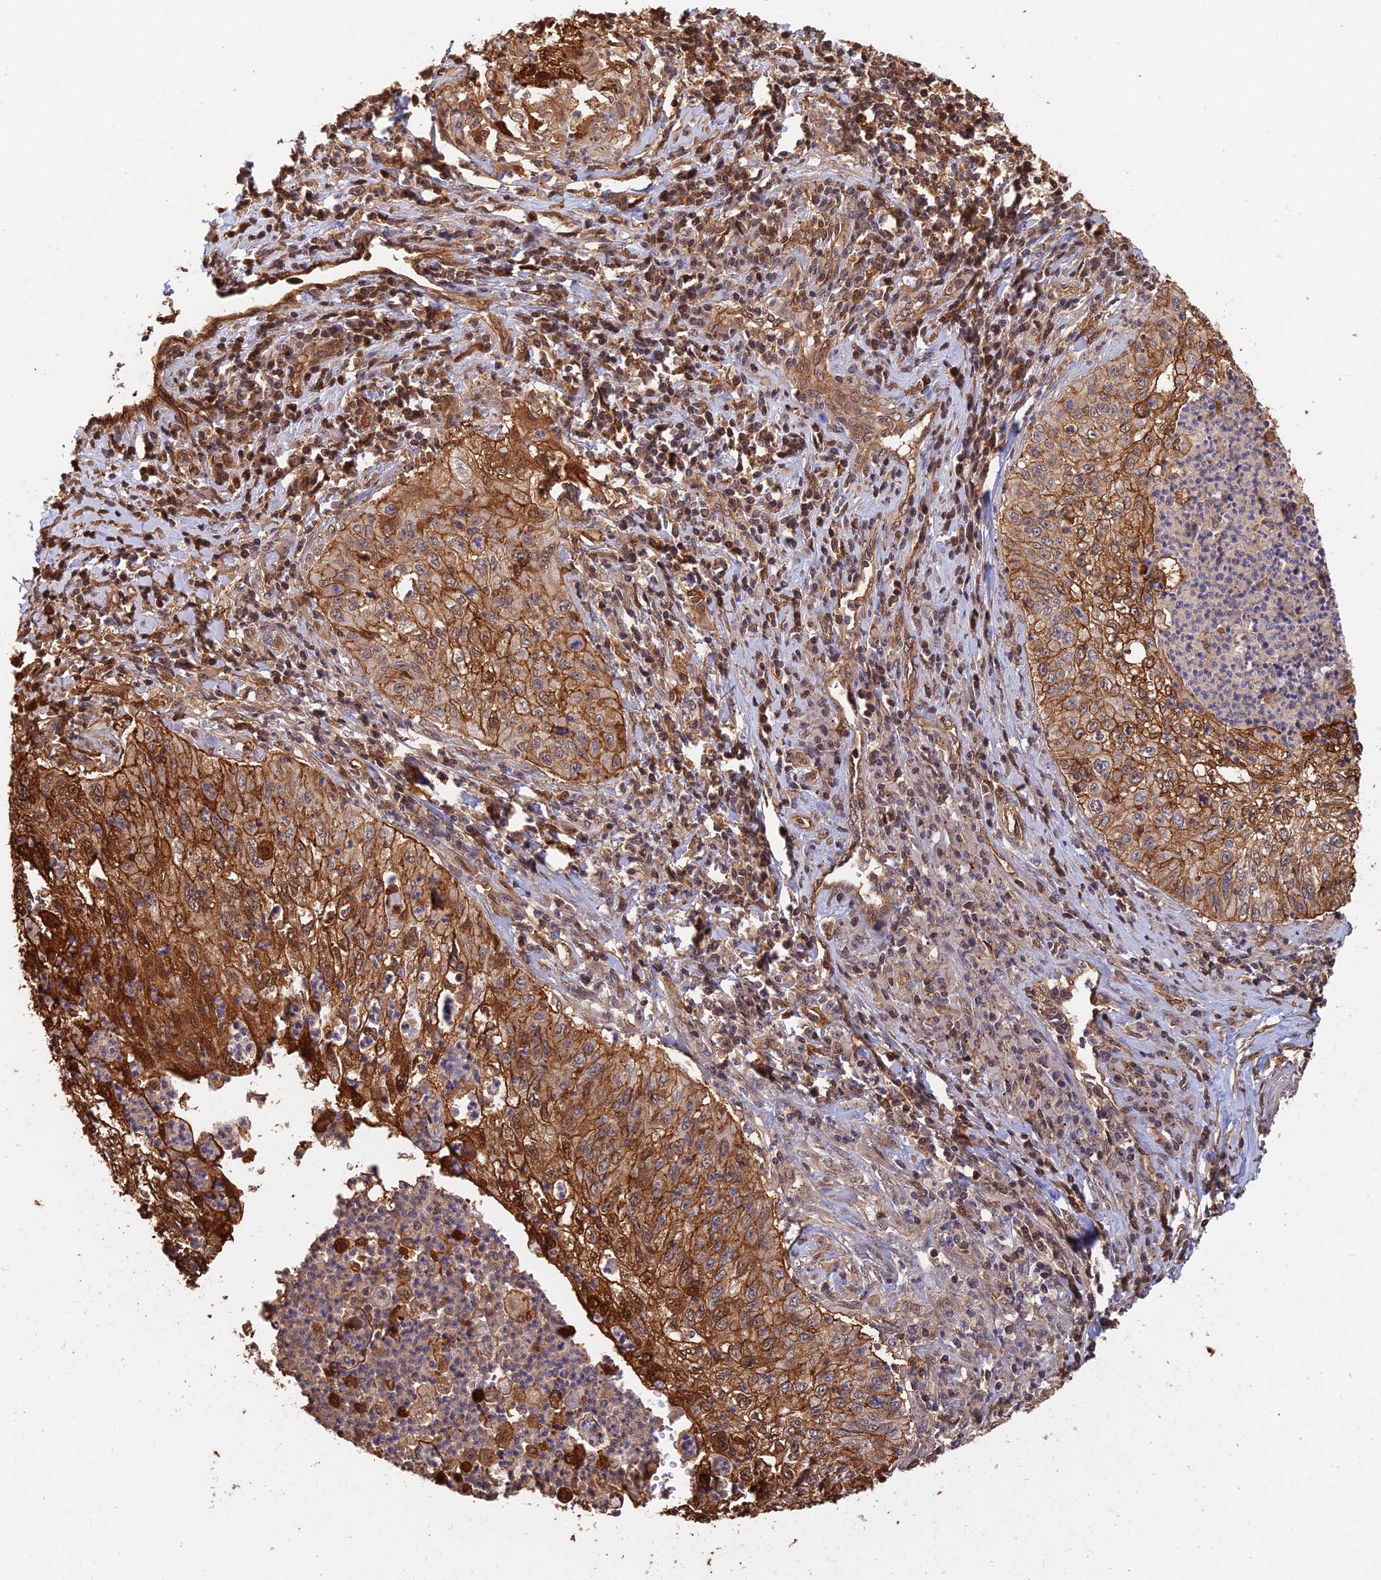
{"staining": {"intensity": "strong", "quantity": "25%-75%", "location": "cytoplasmic/membranous"}, "tissue": "cervical cancer", "cell_type": "Tumor cells", "image_type": "cancer", "snomed": [{"axis": "morphology", "description": "Squamous cell carcinoma, NOS"}, {"axis": "topography", "description": "Cervix"}], "caption": "Strong cytoplasmic/membranous protein staining is identified in about 25%-75% of tumor cells in cervical cancer.", "gene": "LRRN3", "patient": {"sex": "female", "age": 30}}